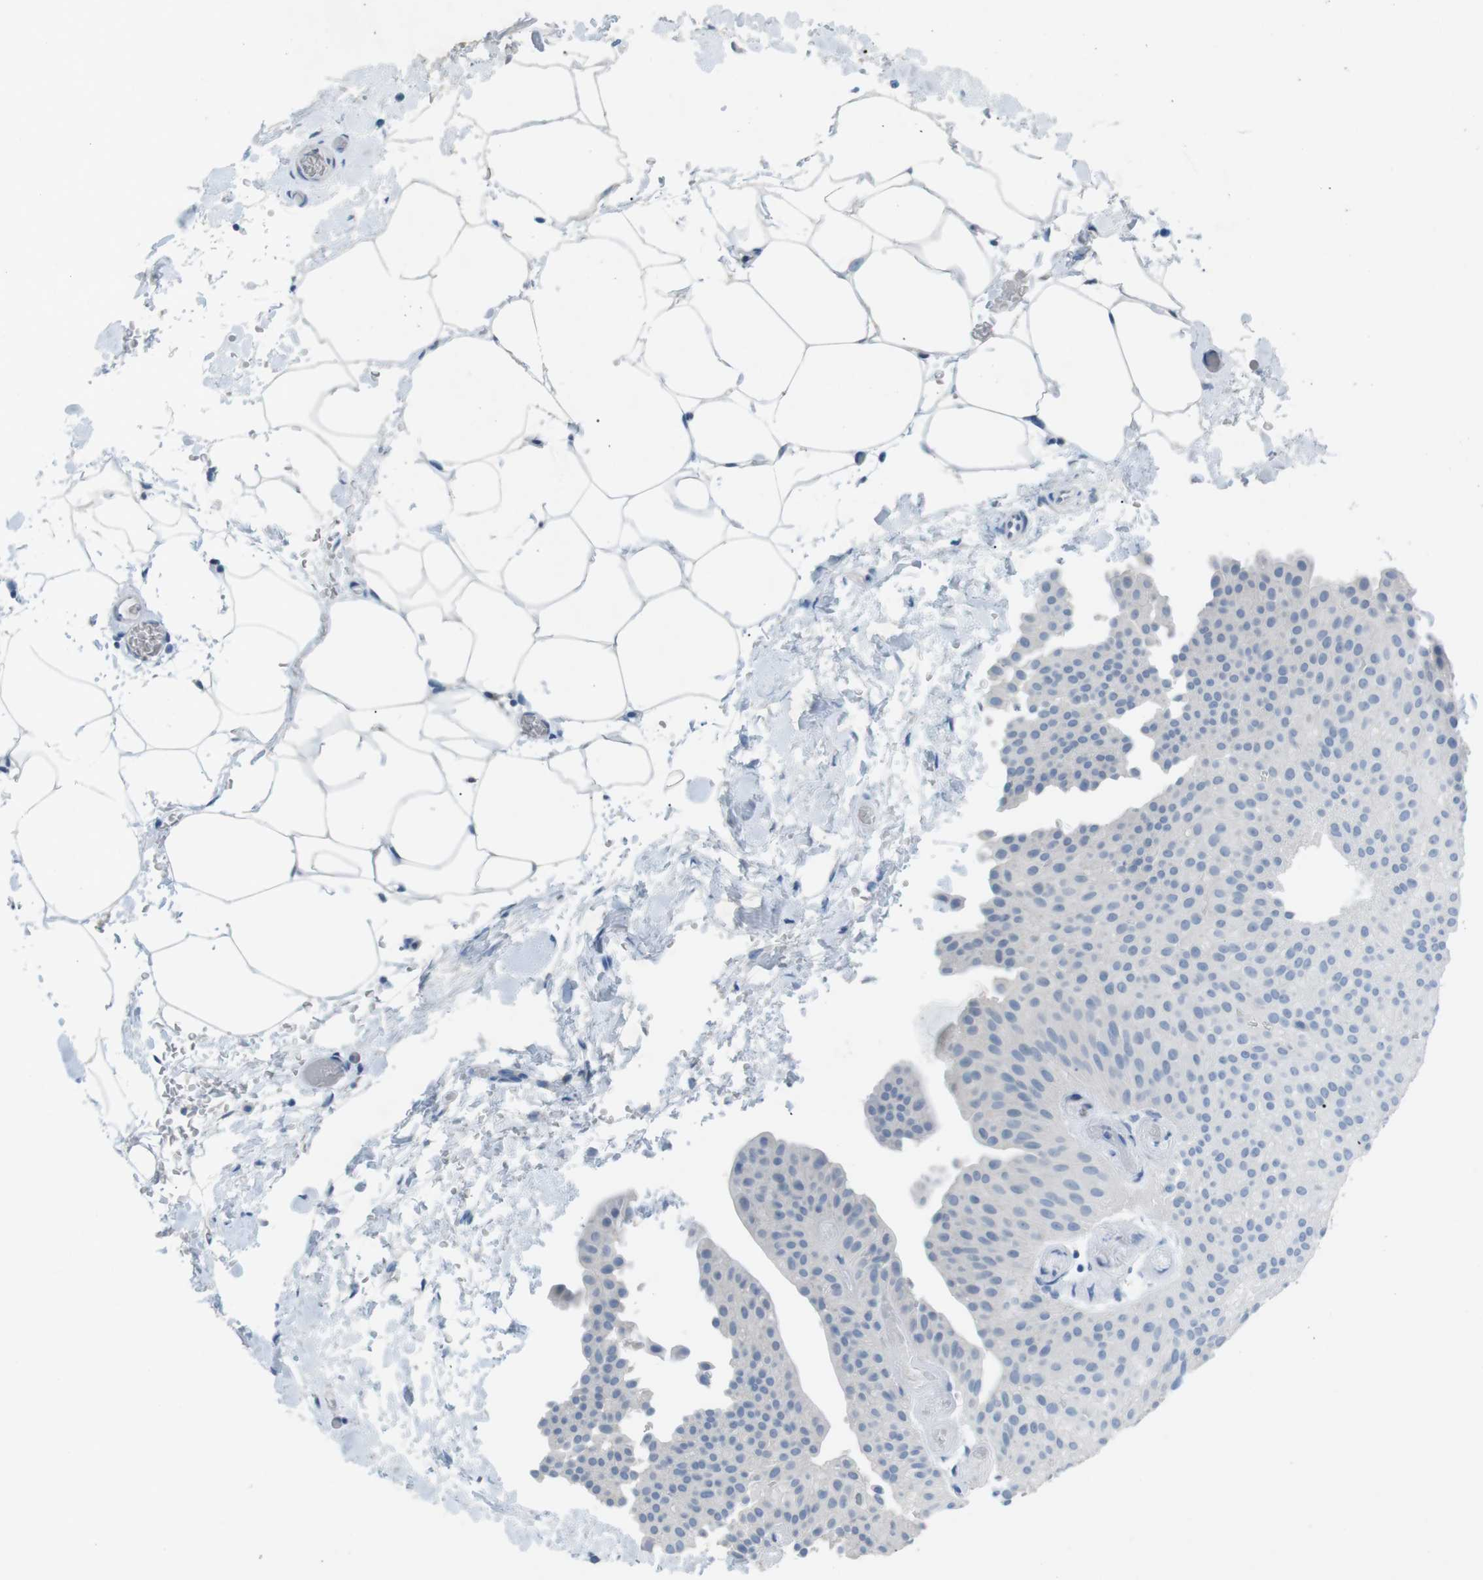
{"staining": {"intensity": "negative", "quantity": "none", "location": "none"}, "tissue": "urothelial cancer", "cell_type": "Tumor cells", "image_type": "cancer", "snomed": [{"axis": "morphology", "description": "Urothelial carcinoma, Low grade"}, {"axis": "topography", "description": "Urinary bladder"}], "caption": "This histopathology image is of urothelial carcinoma (low-grade) stained with immunohistochemistry to label a protein in brown with the nuclei are counter-stained blue. There is no staining in tumor cells. (DAB (3,3'-diaminobenzidine) immunohistochemistry (IHC) visualized using brightfield microscopy, high magnification).", "gene": "SALL4", "patient": {"sex": "female", "age": 60}}